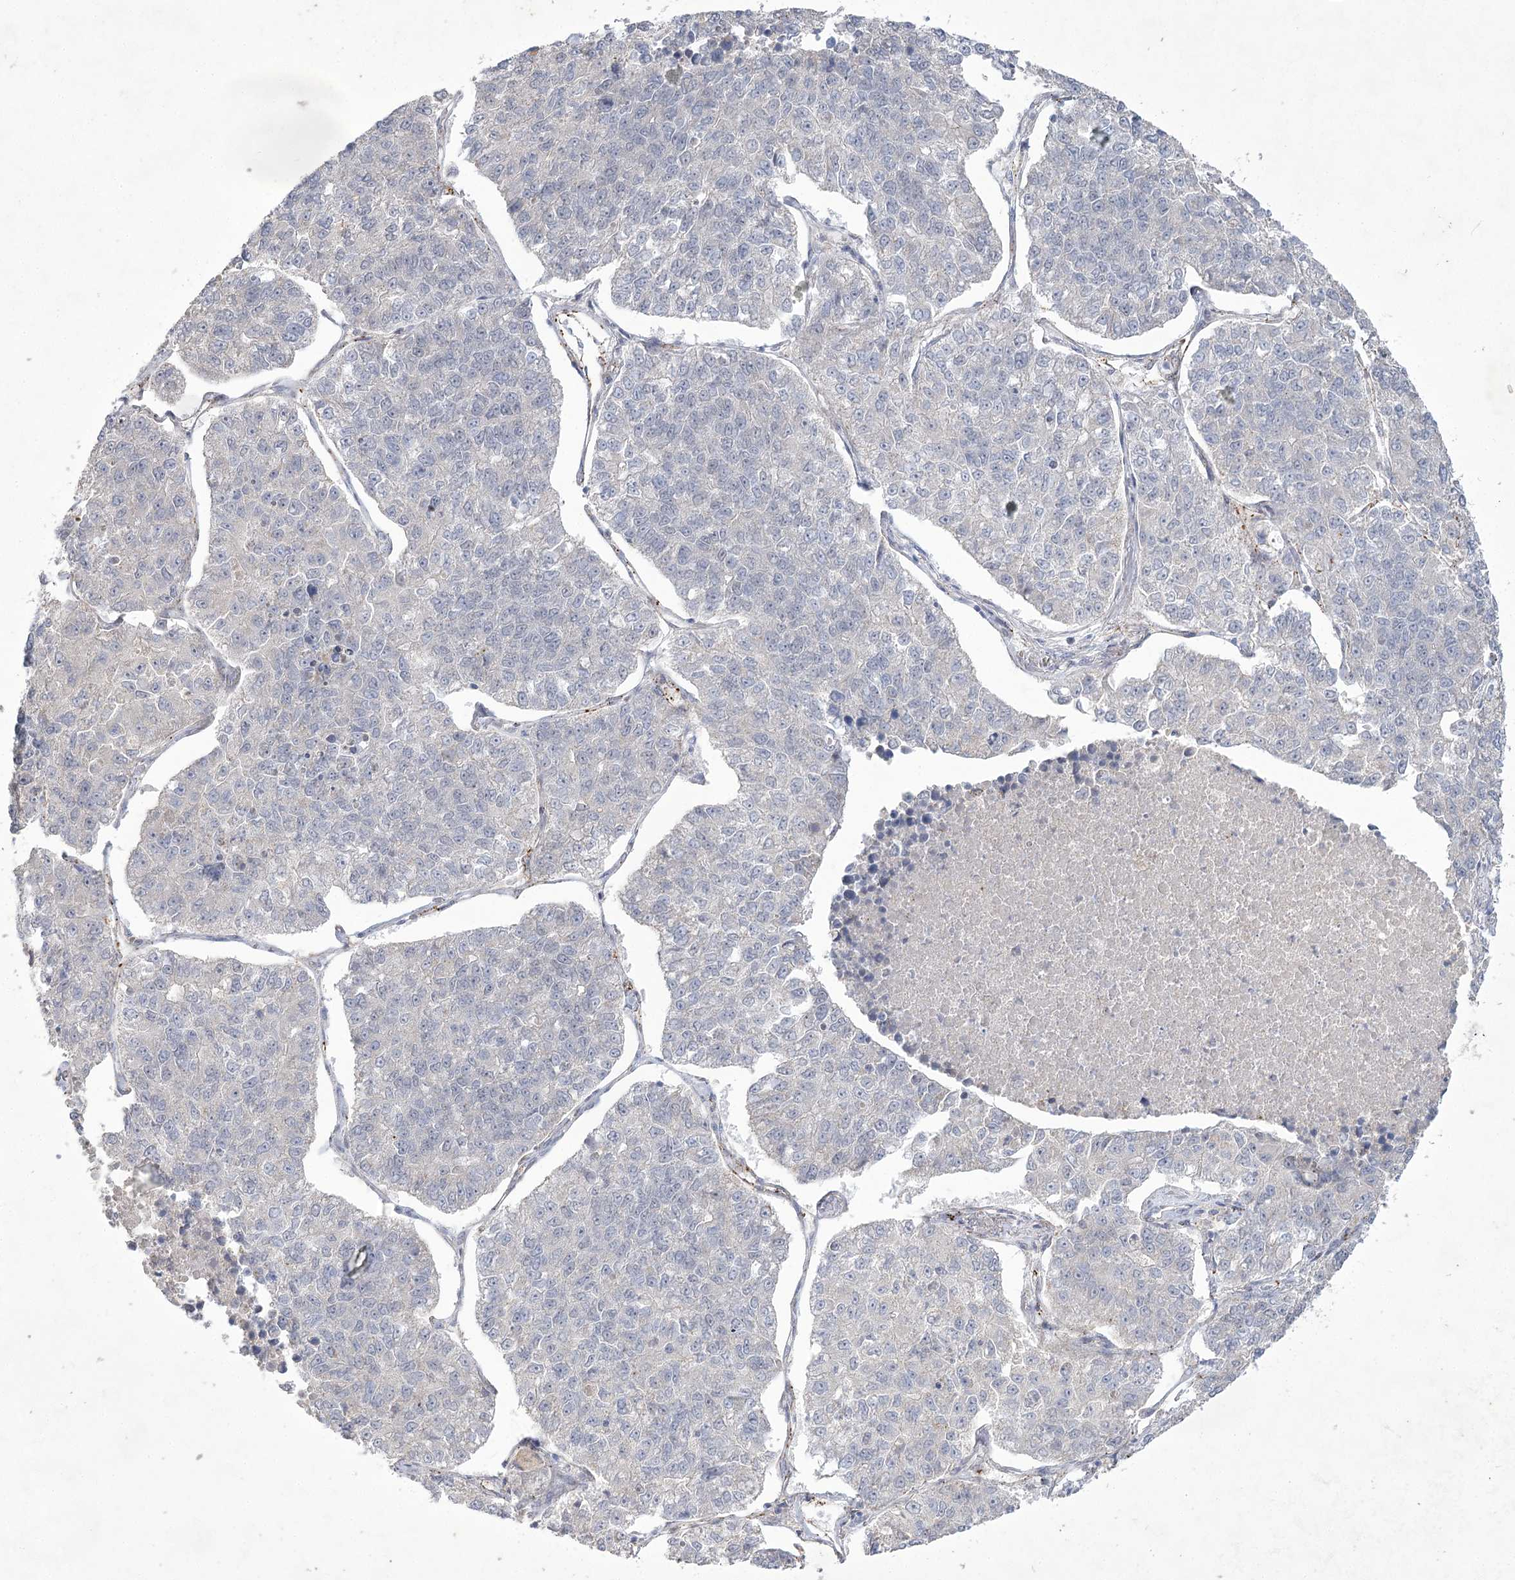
{"staining": {"intensity": "negative", "quantity": "none", "location": "none"}, "tissue": "lung cancer", "cell_type": "Tumor cells", "image_type": "cancer", "snomed": [{"axis": "morphology", "description": "Adenocarcinoma, NOS"}, {"axis": "topography", "description": "Lung"}], "caption": "IHC micrograph of lung cancer (adenocarcinoma) stained for a protein (brown), which exhibits no positivity in tumor cells.", "gene": "AMTN", "patient": {"sex": "male", "age": 49}}